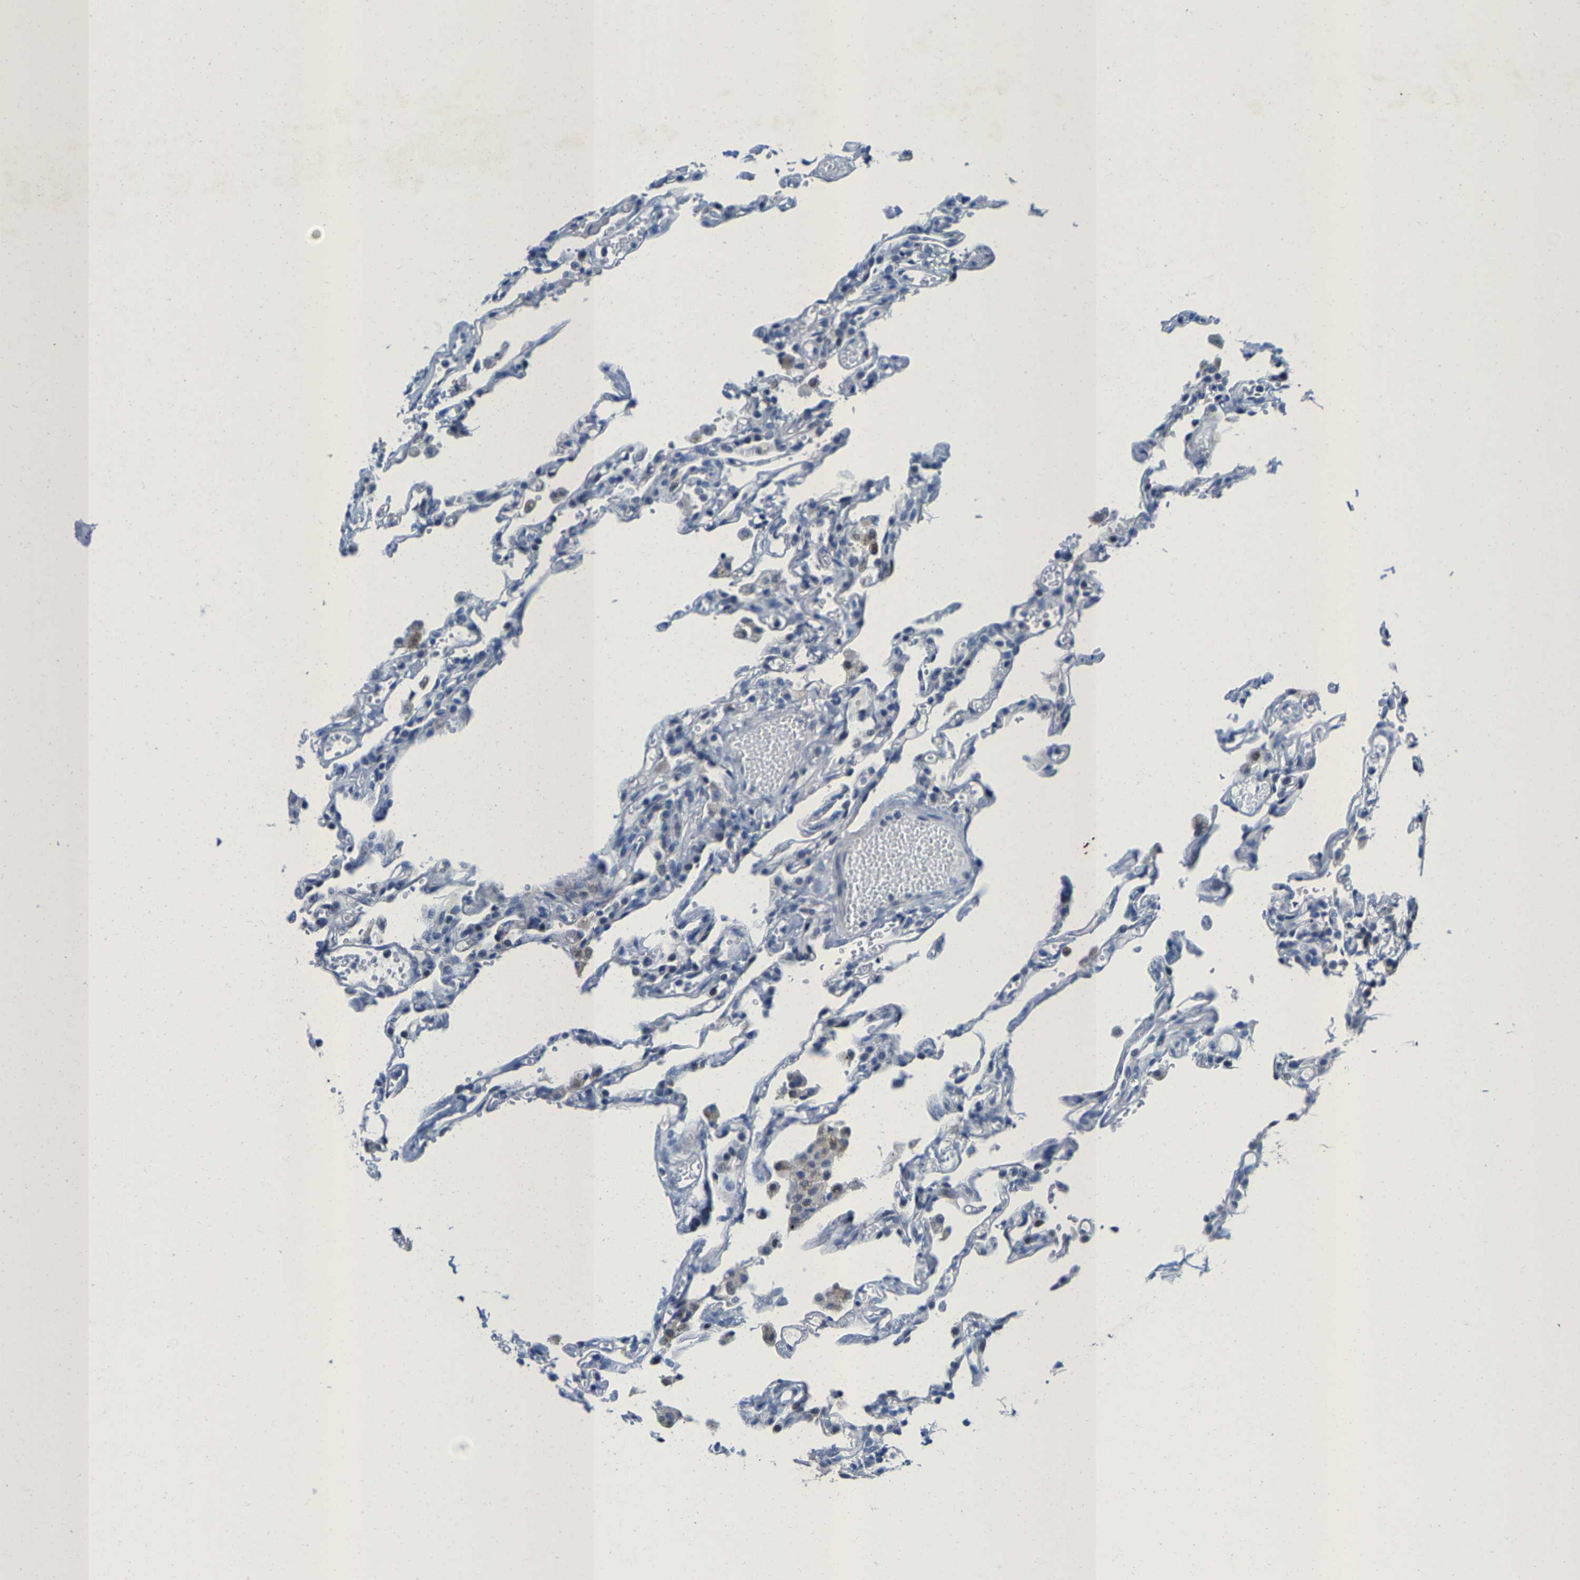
{"staining": {"intensity": "negative", "quantity": "none", "location": "none"}, "tissue": "lung", "cell_type": "Alveolar cells", "image_type": "normal", "snomed": [{"axis": "morphology", "description": "Normal tissue, NOS"}, {"axis": "topography", "description": "Lung"}], "caption": "This histopathology image is of unremarkable lung stained with IHC to label a protein in brown with the nuclei are counter-stained blue. There is no positivity in alveolar cells.", "gene": "KLHL1", "patient": {"sex": "male", "age": 21}}